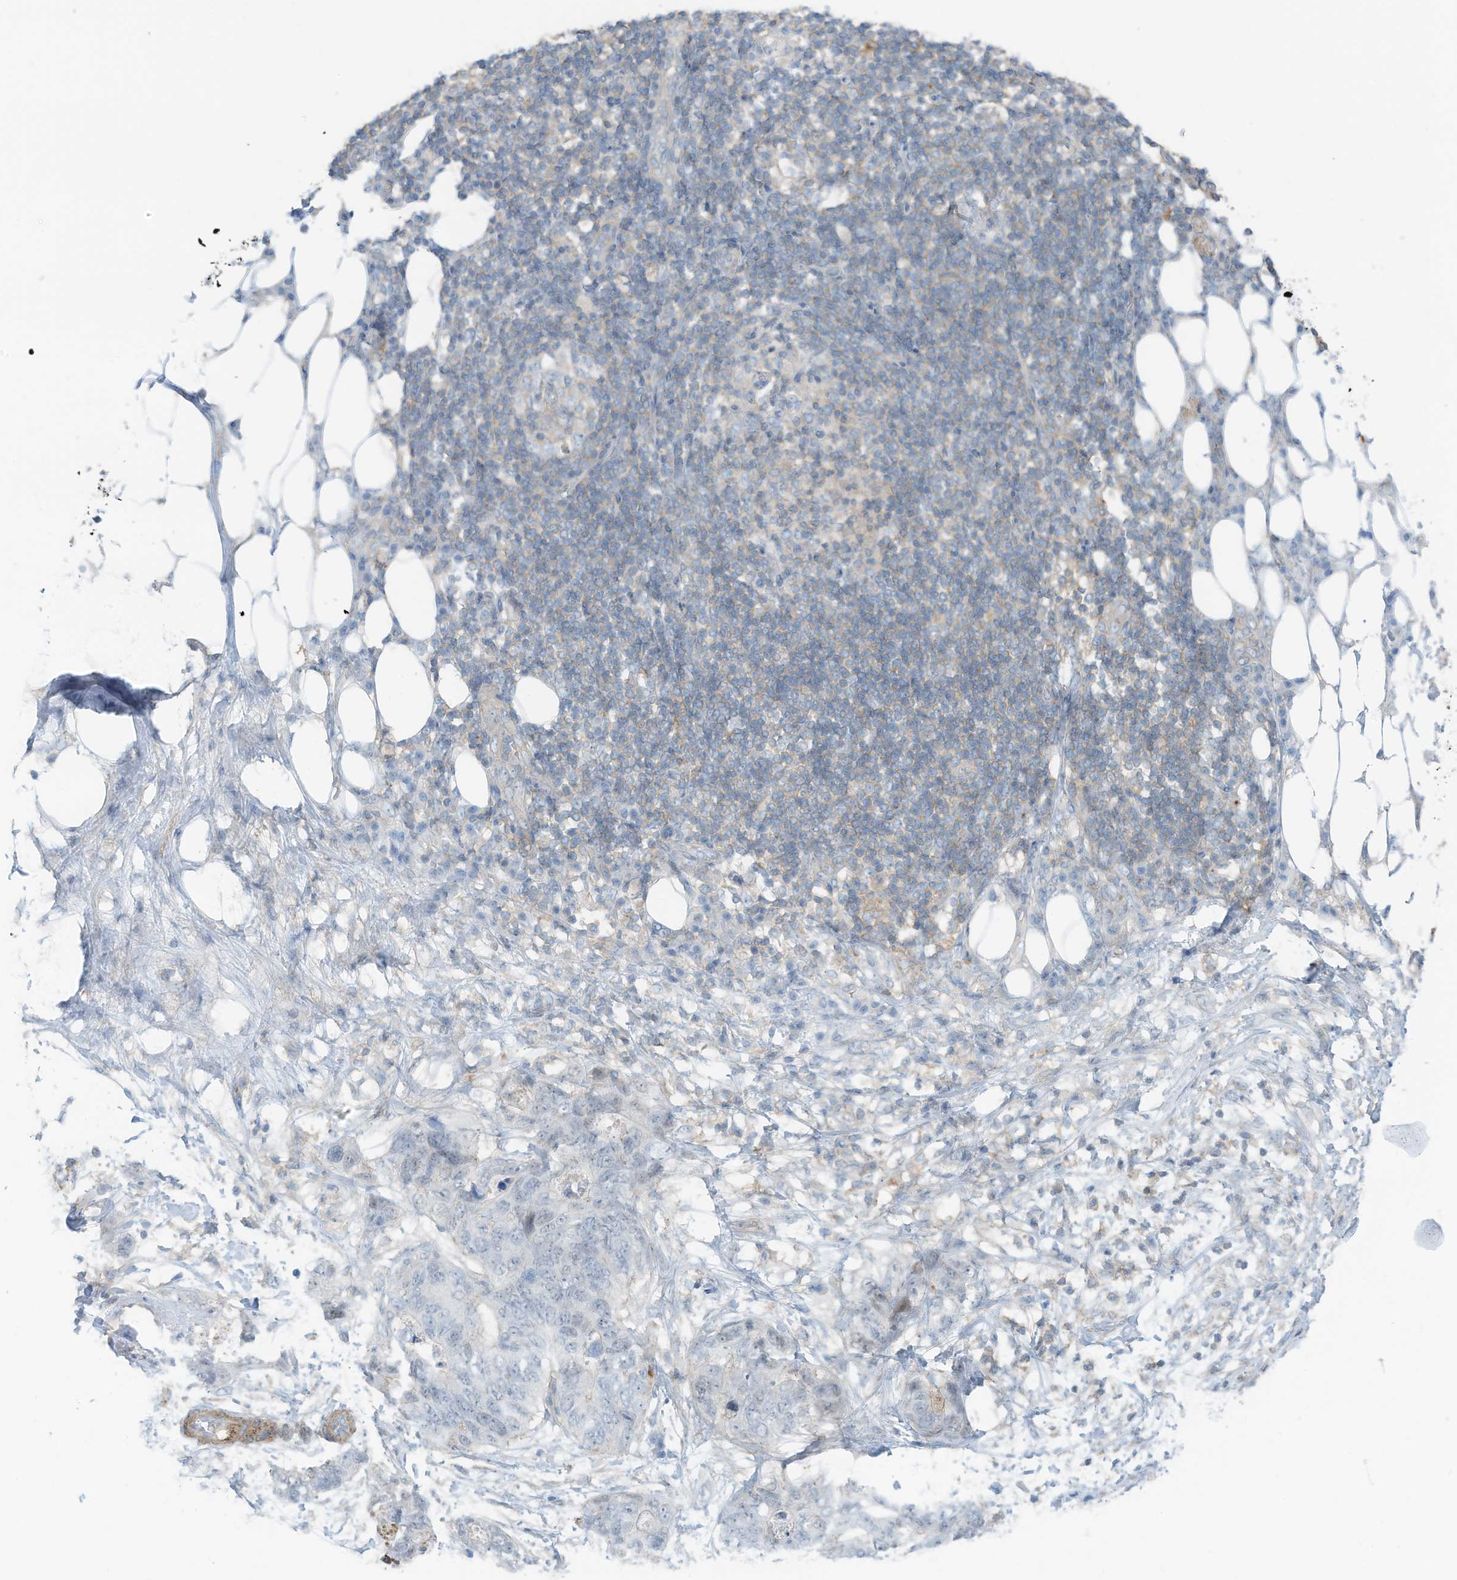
{"staining": {"intensity": "negative", "quantity": "none", "location": "none"}, "tissue": "stomach cancer", "cell_type": "Tumor cells", "image_type": "cancer", "snomed": [{"axis": "morphology", "description": "Adenocarcinoma, NOS"}, {"axis": "topography", "description": "Stomach"}], "caption": "High power microscopy image of an IHC micrograph of stomach cancer, revealing no significant expression in tumor cells.", "gene": "ZNF846", "patient": {"sex": "female", "age": 89}}